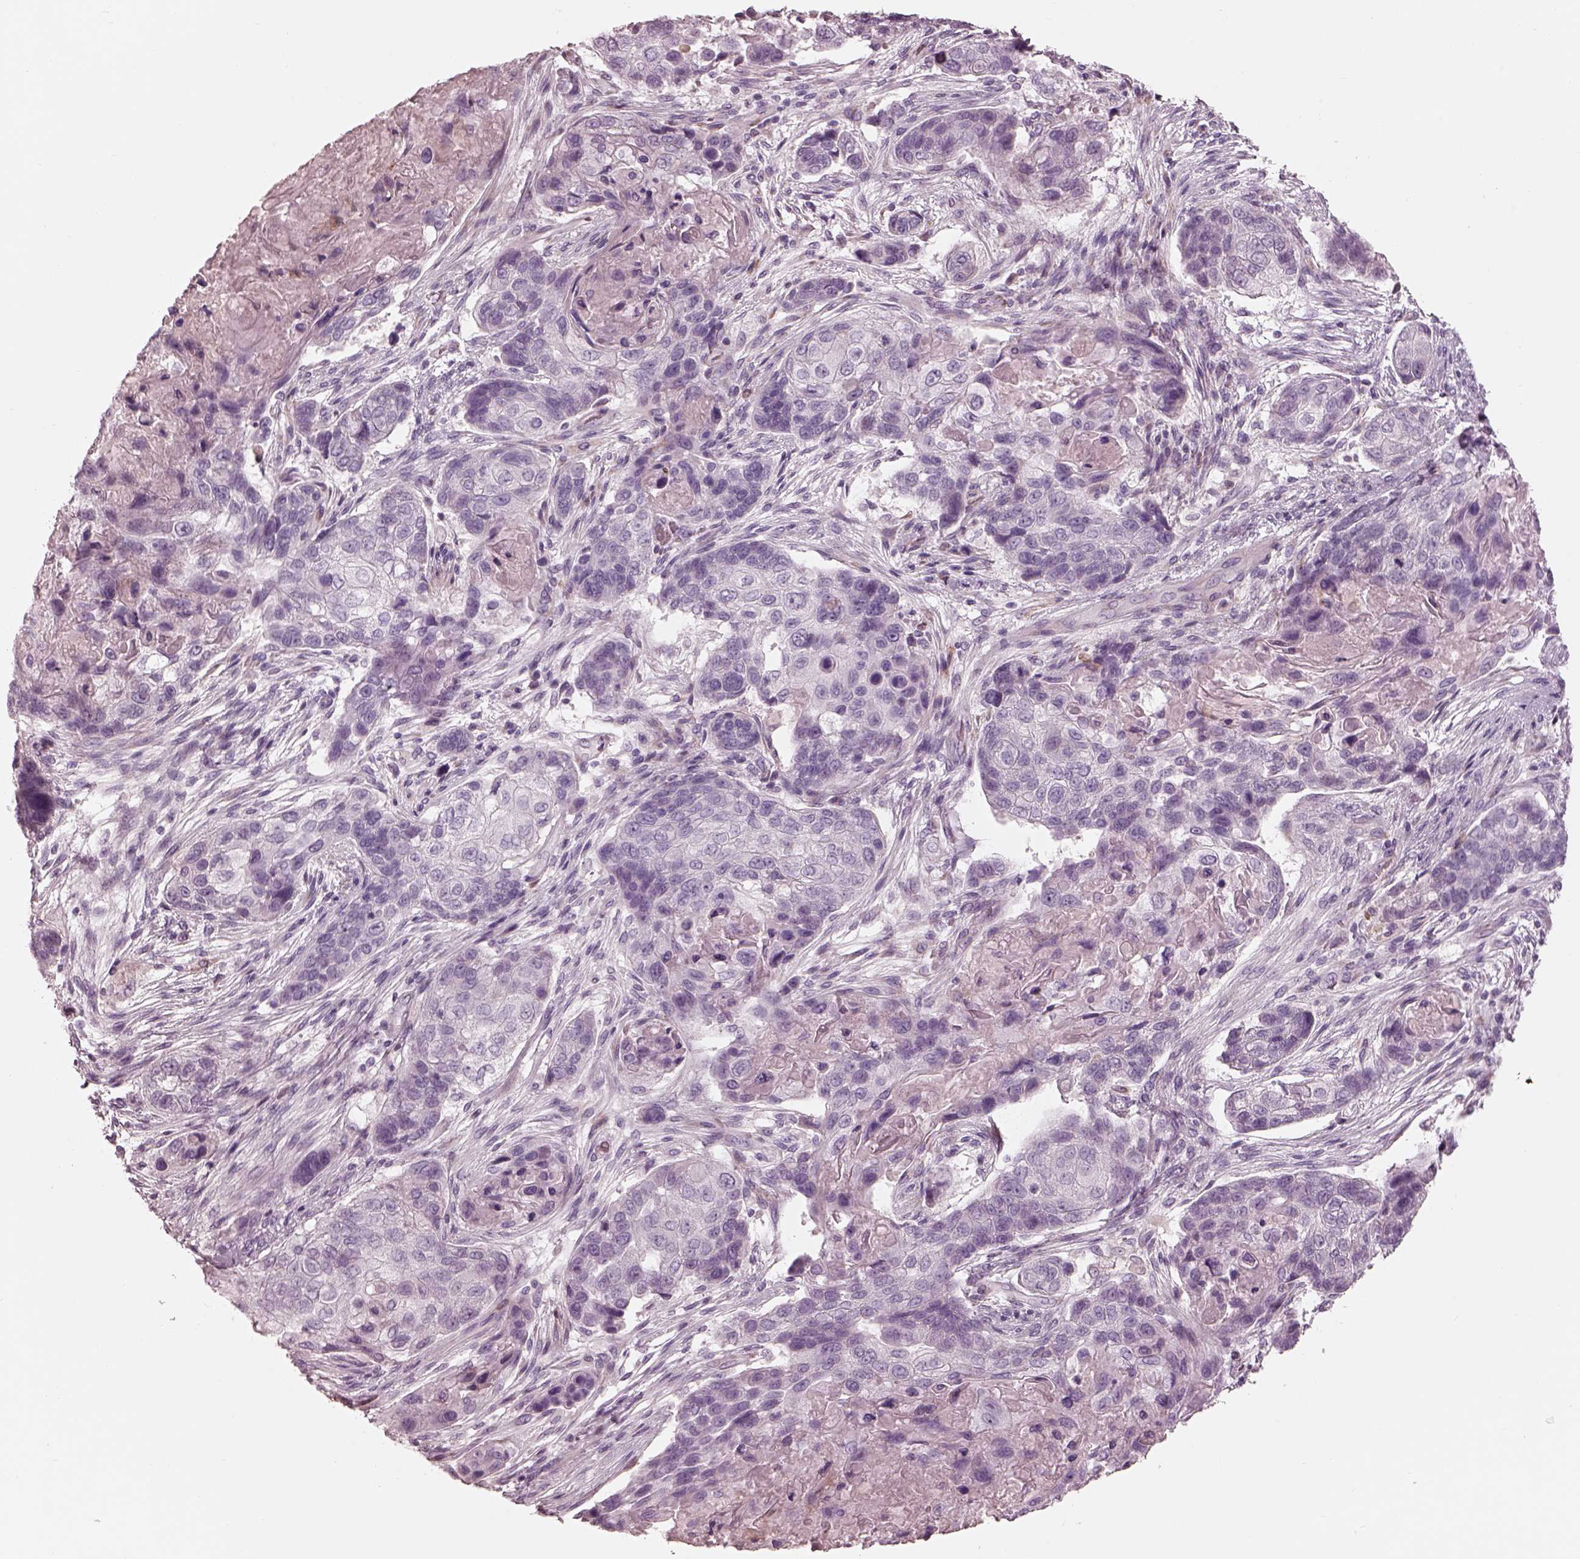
{"staining": {"intensity": "negative", "quantity": "none", "location": "none"}, "tissue": "lung cancer", "cell_type": "Tumor cells", "image_type": "cancer", "snomed": [{"axis": "morphology", "description": "Squamous cell carcinoma, NOS"}, {"axis": "topography", "description": "Lung"}], "caption": "High magnification brightfield microscopy of lung squamous cell carcinoma stained with DAB (3,3'-diaminobenzidine) (brown) and counterstained with hematoxylin (blue): tumor cells show no significant staining.", "gene": "CADM2", "patient": {"sex": "male", "age": 69}}